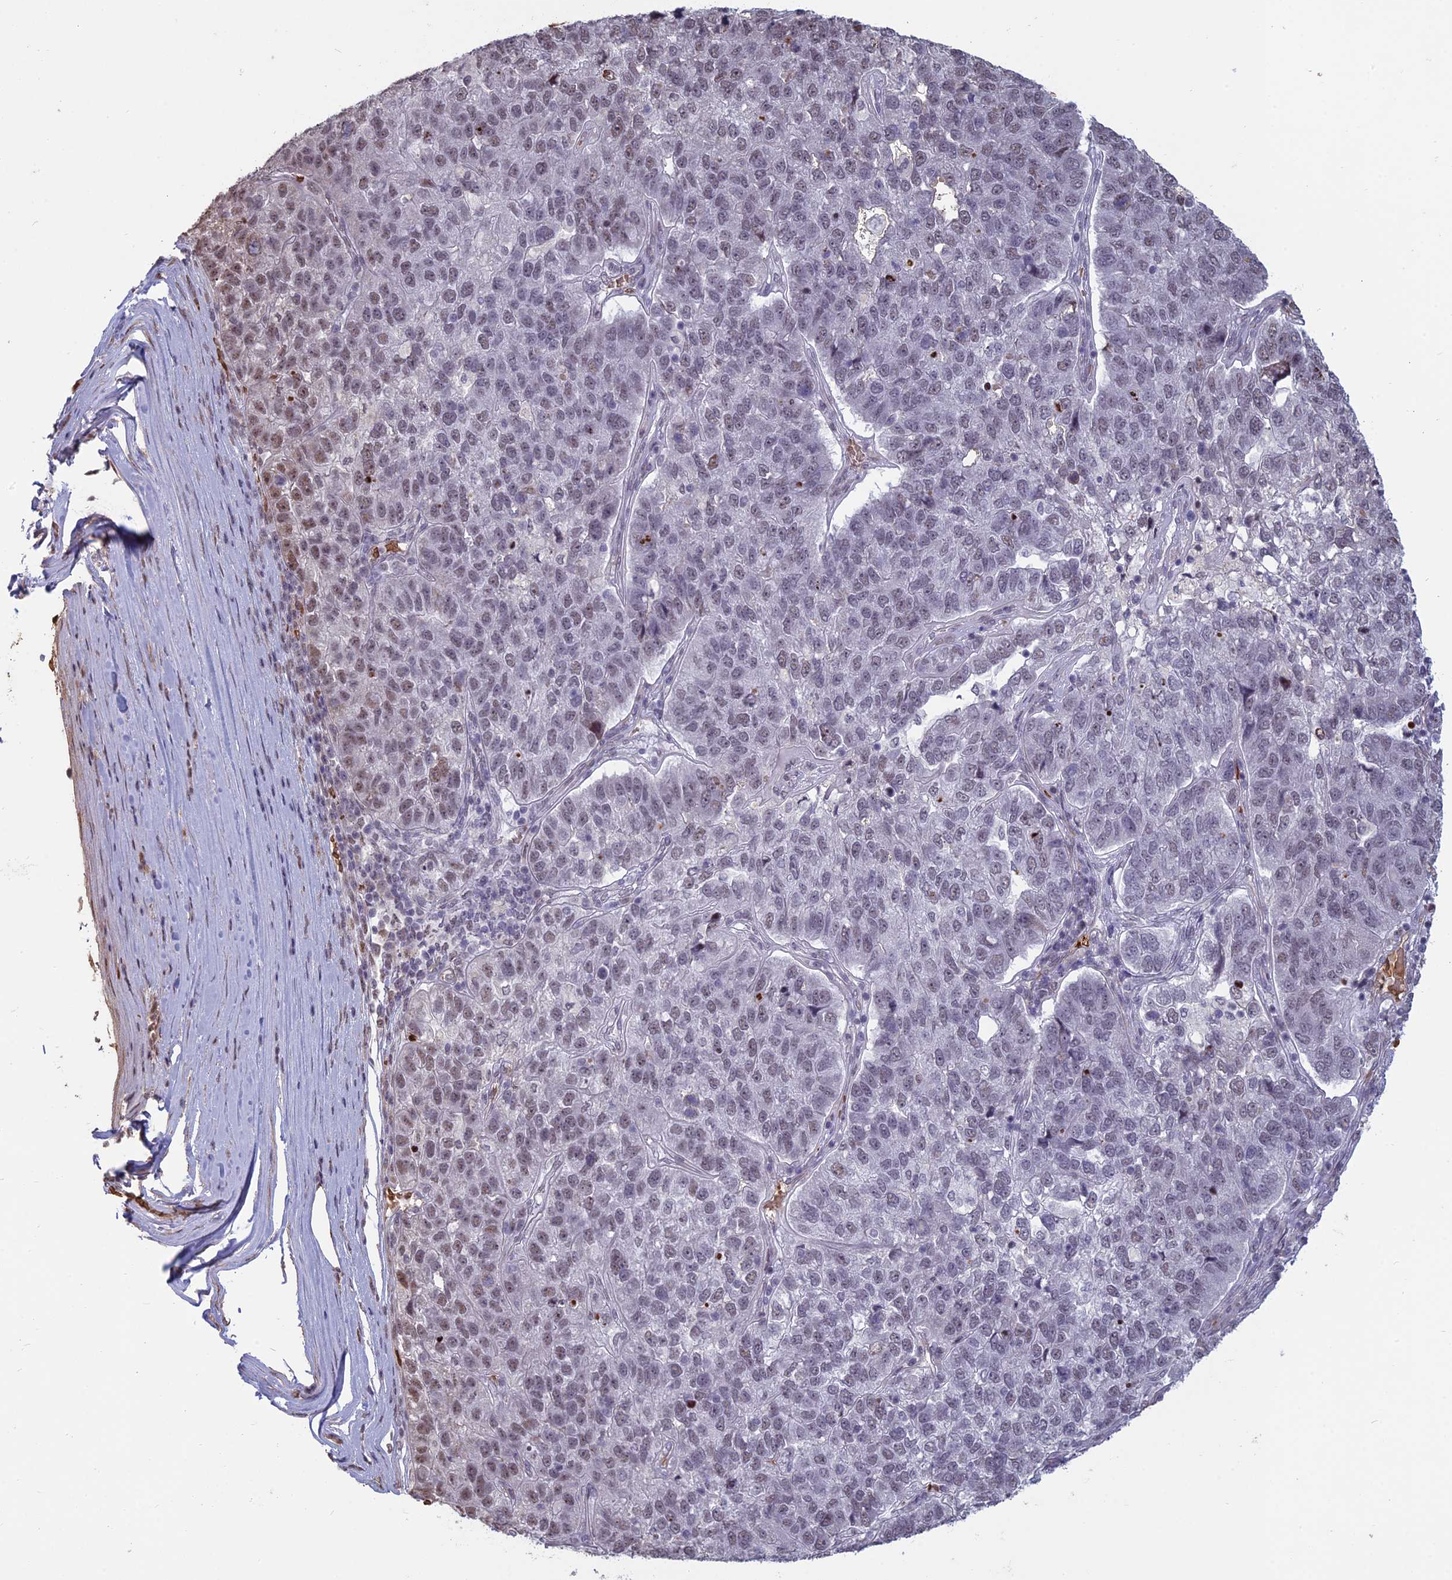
{"staining": {"intensity": "weak", "quantity": "<25%", "location": "nuclear"}, "tissue": "pancreatic cancer", "cell_type": "Tumor cells", "image_type": "cancer", "snomed": [{"axis": "morphology", "description": "Adenocarcinoma, NOS"}, {"axis": "topography", "description": "Pancreas"}], "caption": "Adenocarcinoma (pancreatic) stained for a protein using immunohistochemistry (IHC) exhibits no expression tumor cells.", "gene": "MFAP1", "patient": {"sex": "female", "age": 61}}